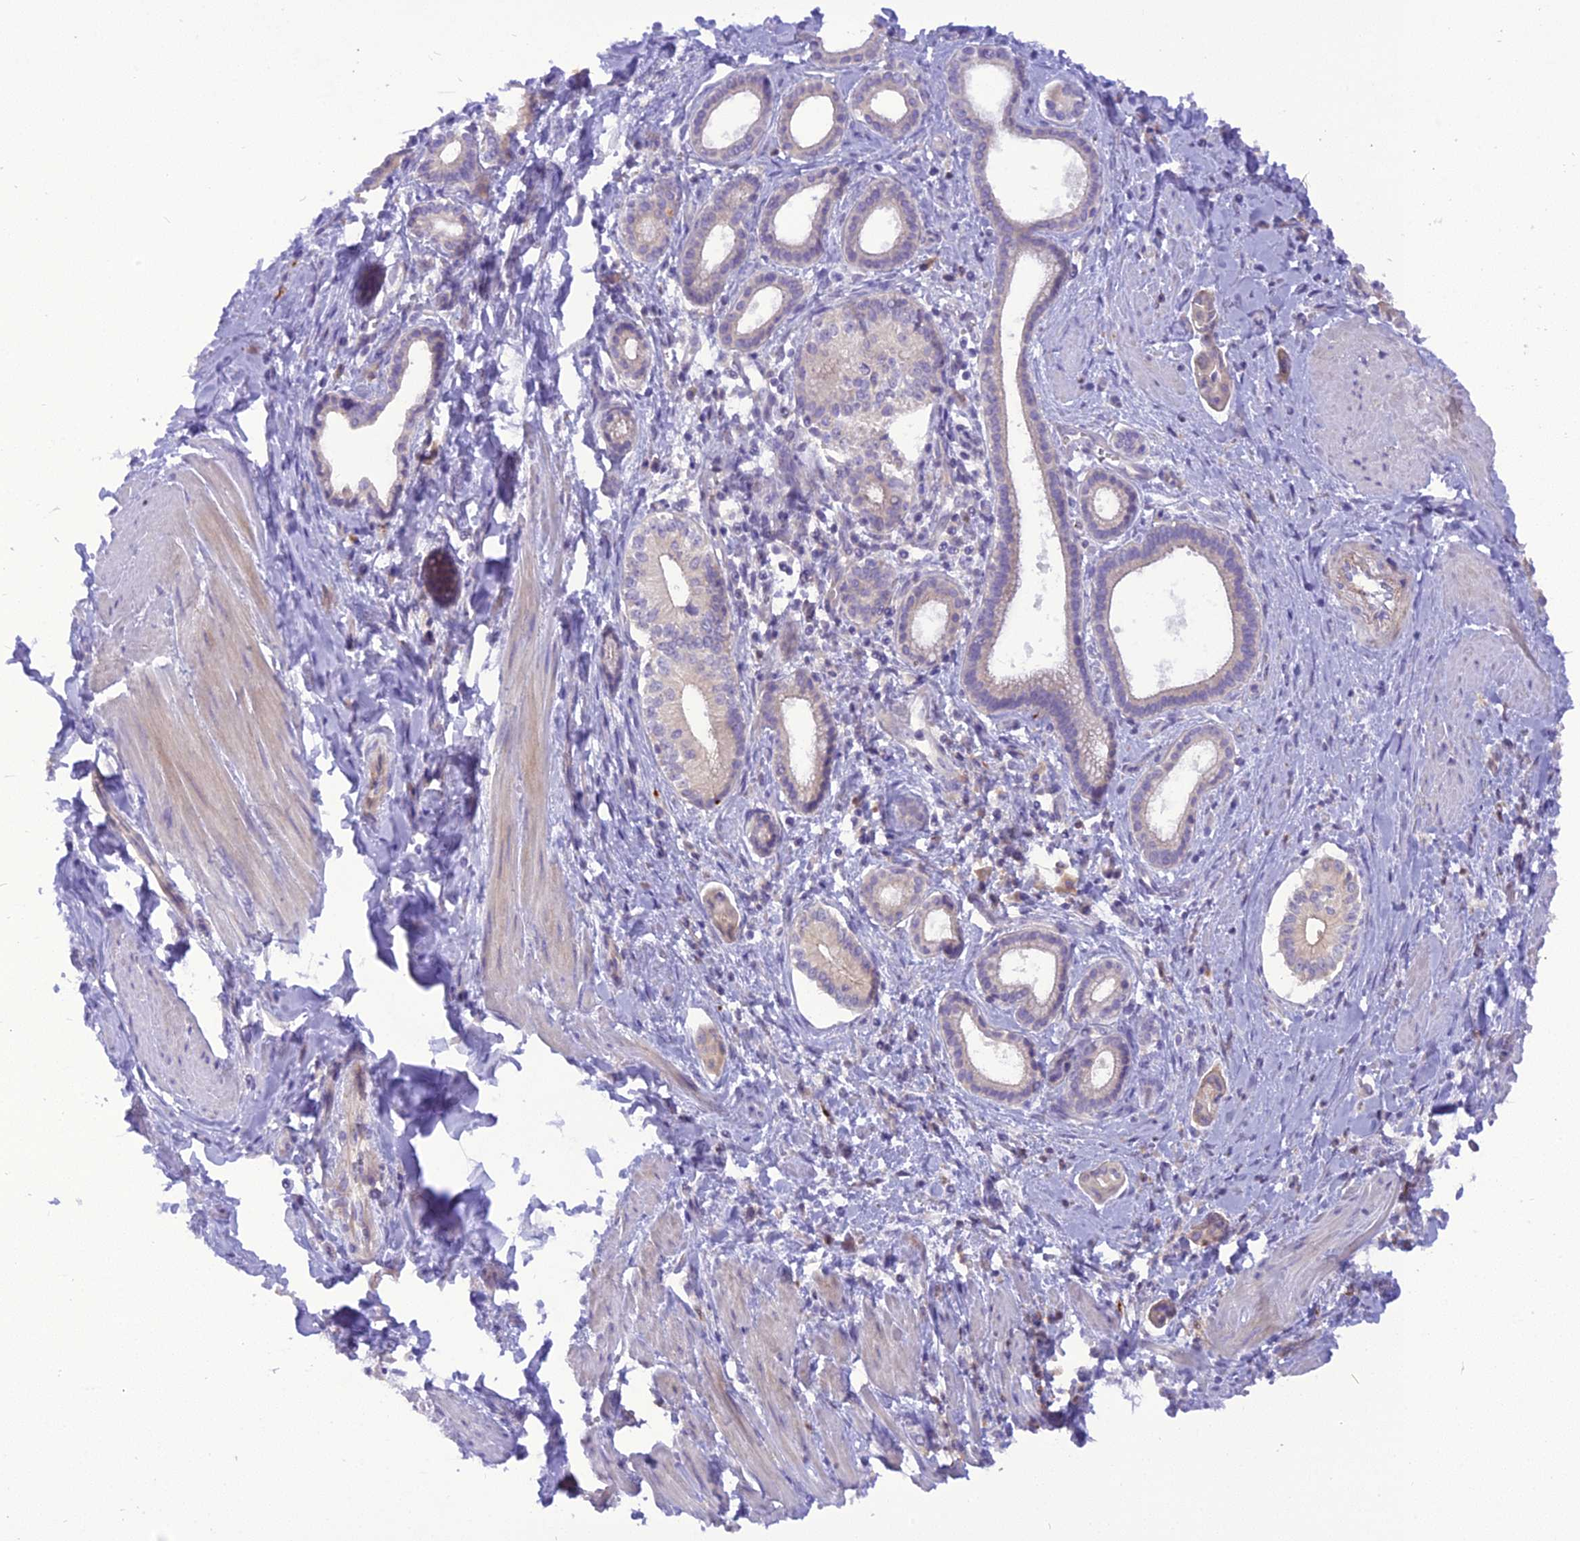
{"staining": {"intensity": "negative", "quantity": "none", "location": "none"}, "tissue": "pancreatic cancer", "cell_type": "Tumor cells", "image_type": "cancer", "snomed": [{"axis": "morphology", "description": "Adenocarcinoma, NOS"}, {"axis": "topography", "description": "Pancreas"}], "caption": "This is an immunohistochemistry micrograph of pancreatic adenocarcinoma. There is no expression in tumor cells.", "gene": "TRIM3", "patient": {"sex": "male", "age": 78}}